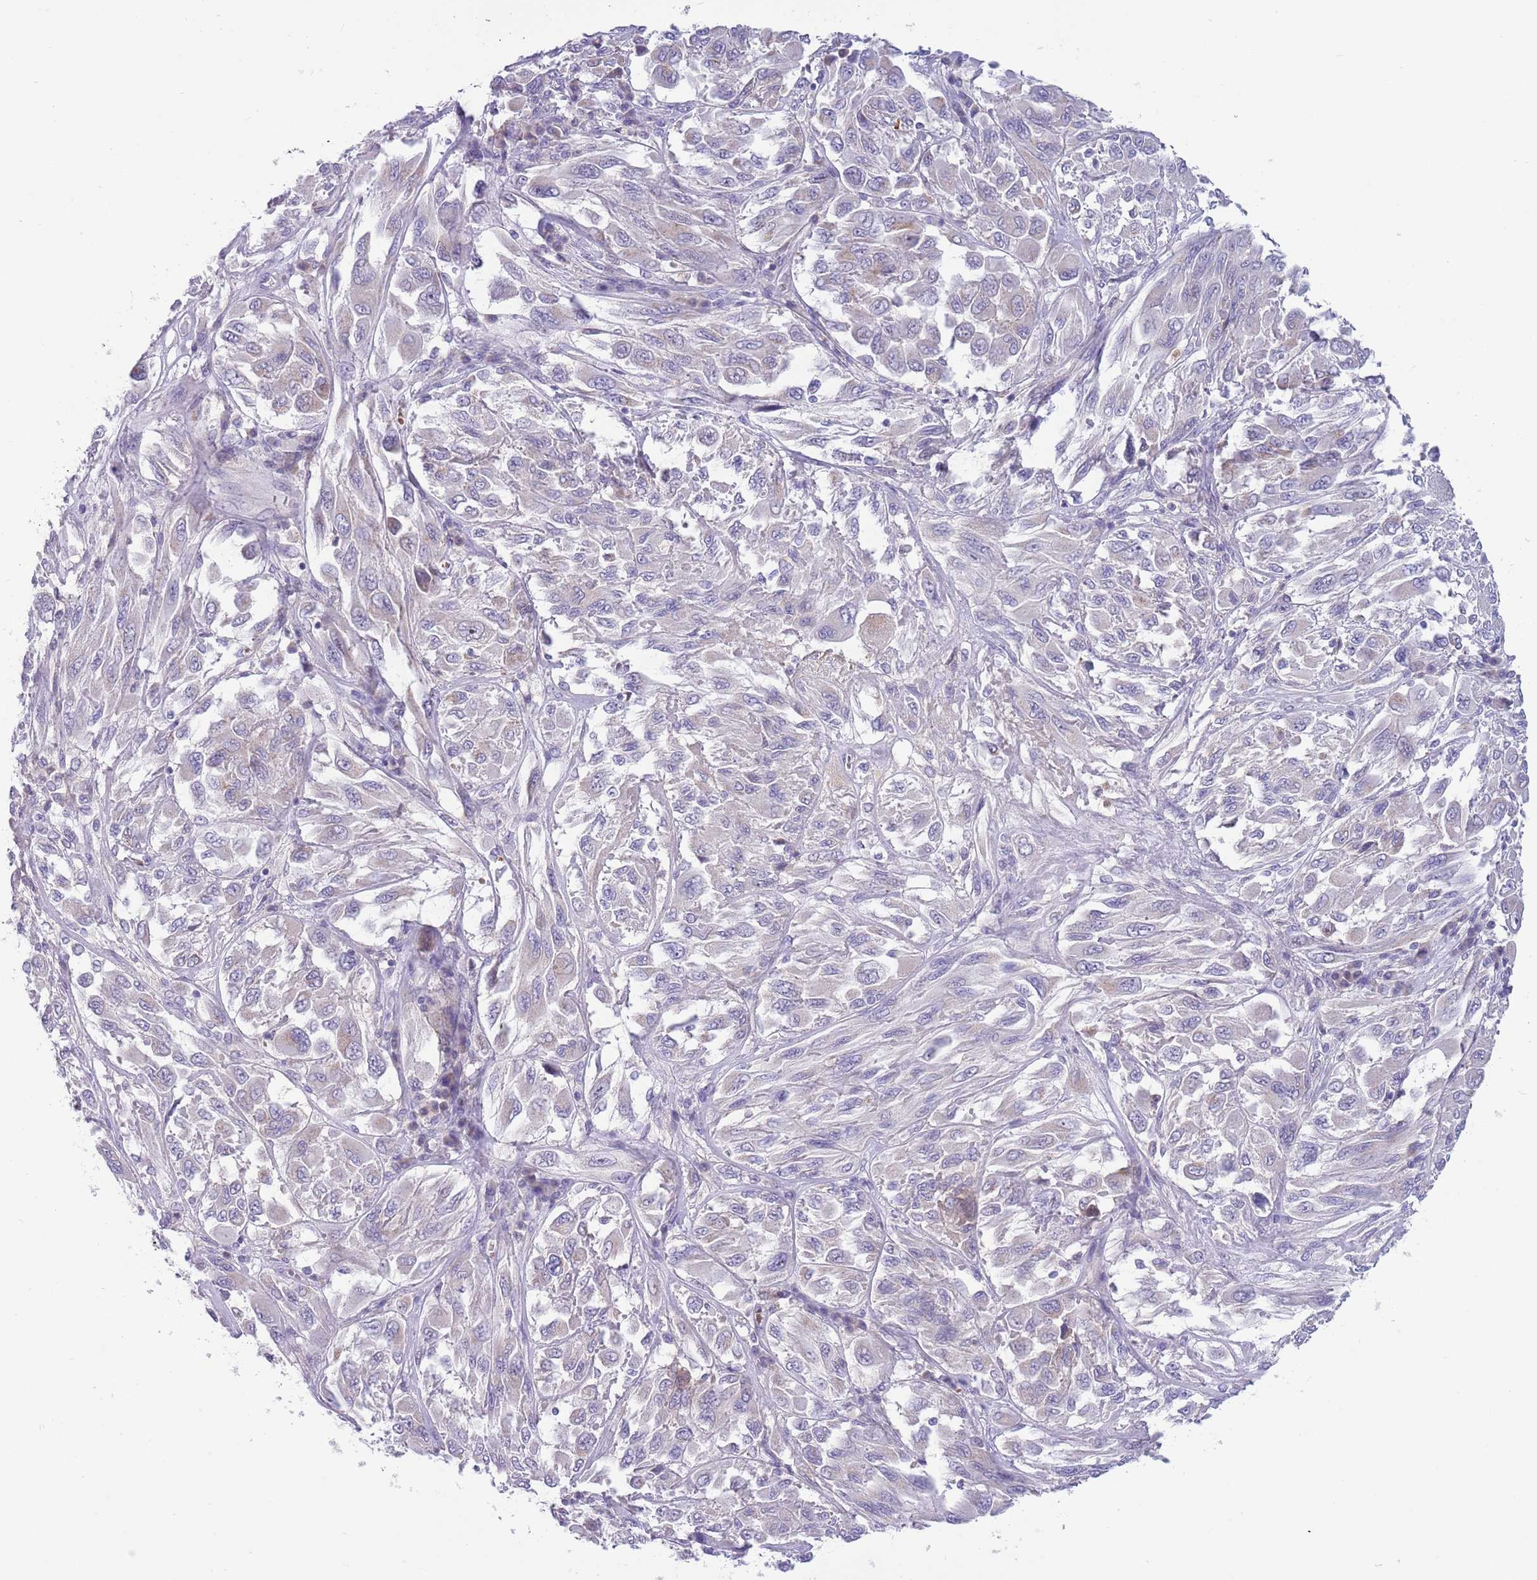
{"staining": {"intensity": "negative", "quantity": "none", "location": "none"}, "tissue": "melanoma", "cell_type": "Tumor cells", "image_type": "cancer", "snomed": [{"axis": "morphology", "description": "Malignant melanoma, NOS"}, {"axis": "topography", "description": "Skin"}], "caption": "Immunohistochemical staining of melanoma reveals no significant positivity in tumor cells. The staining is performed using DAB (3,3'-diaminobenzidine) brown chromogen with nuclei counter-stained in using hematoxylin.", "gene": "DDHD1", "patient": {"sex": "female", "age": 91}}